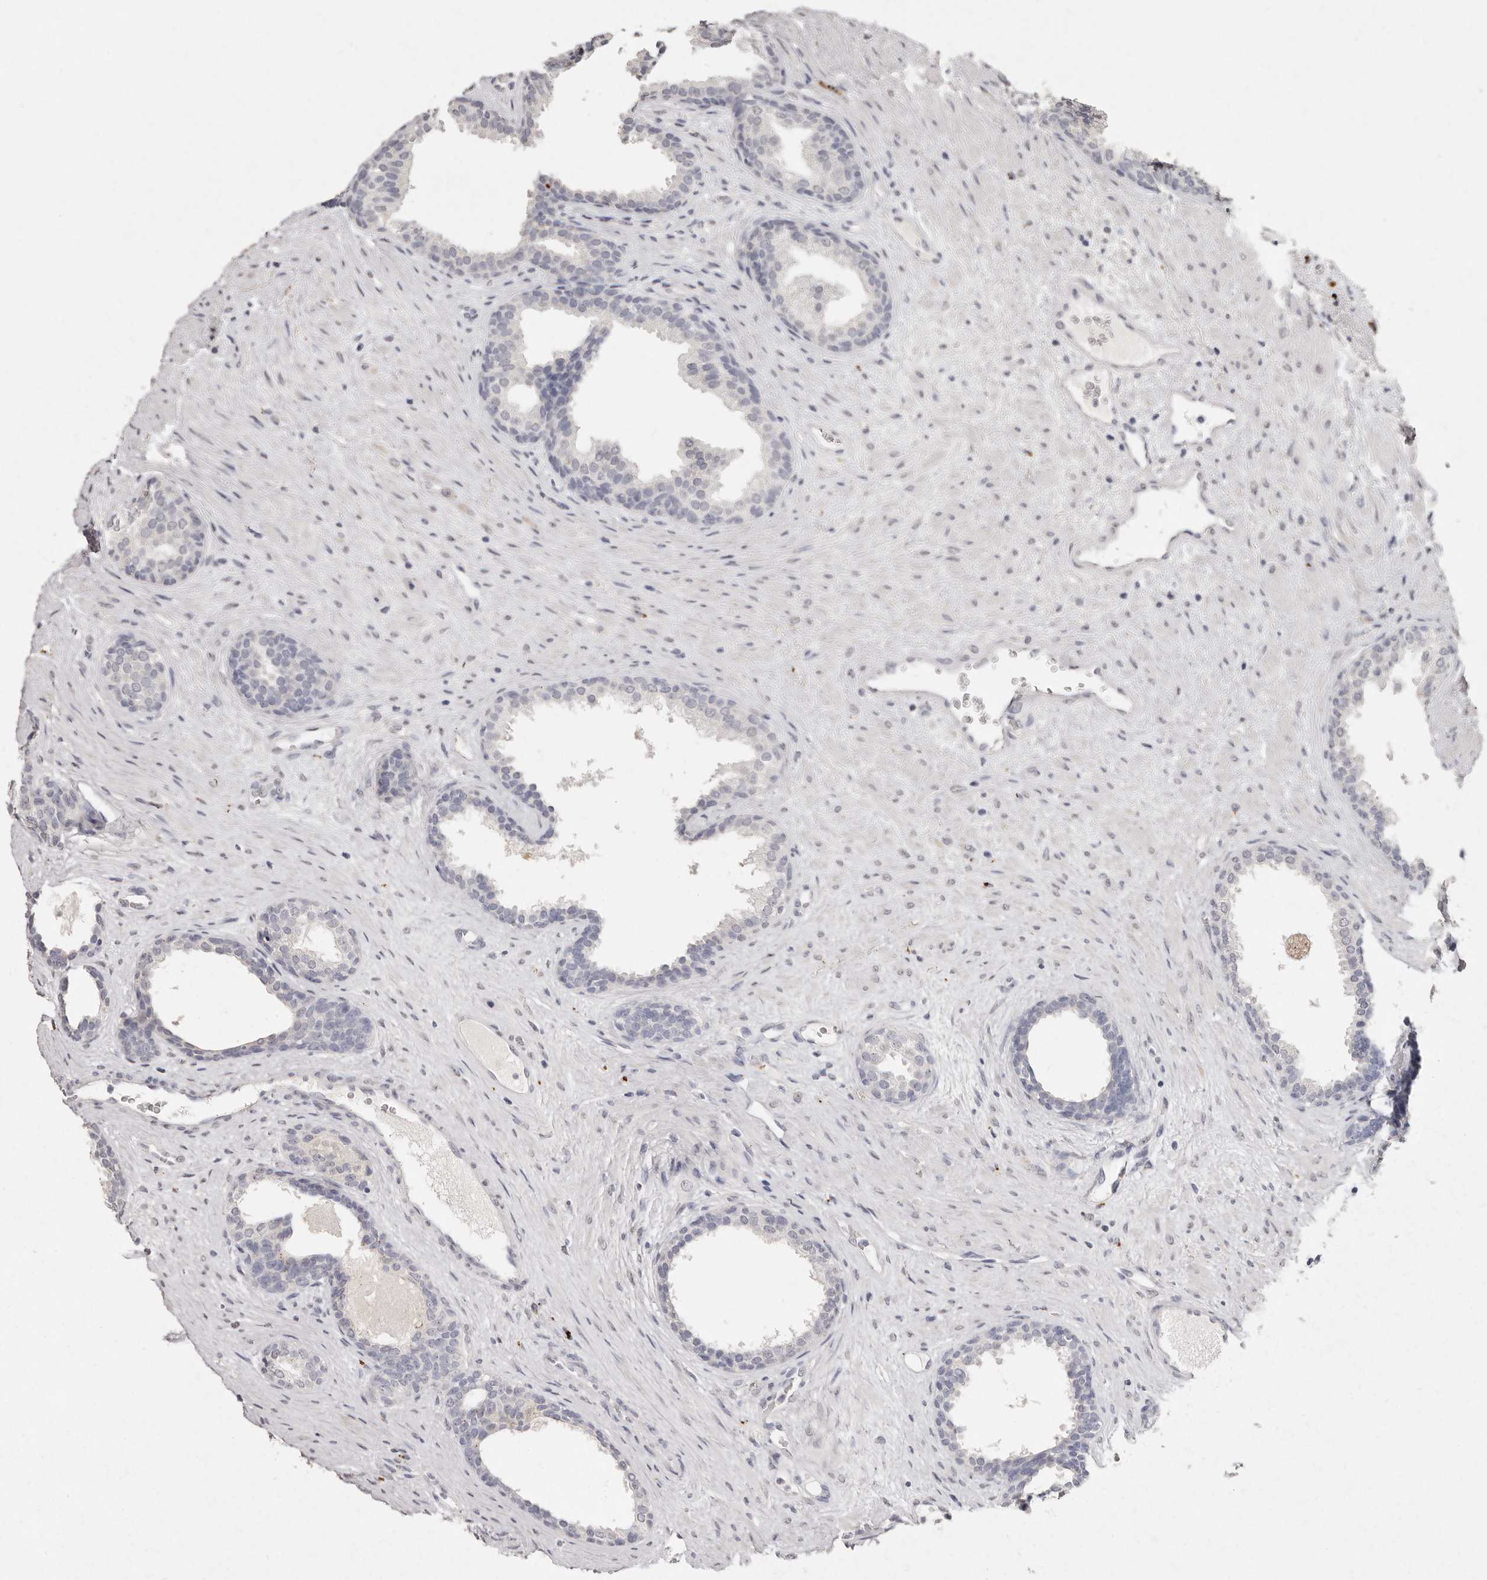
{"staining": {"intensity": "weak", "quantity": "<25%", "location": "cytoplasmic/membranous"}, "tissue": "prostate", "cell_type": "Glandular cells", "image_type": "normal", "snomed": [{"axis": "morphology", "description": "Normal tissue, NOS"}, {"axis": "topography", "description": "Prostate"}], "caption": "IHC image of benign prostate: prostate stained with DAB shows no significant protein positivity in glandular cells.", "gene": "FAM185A", "patient": {"sex": "male", "age": 76}}